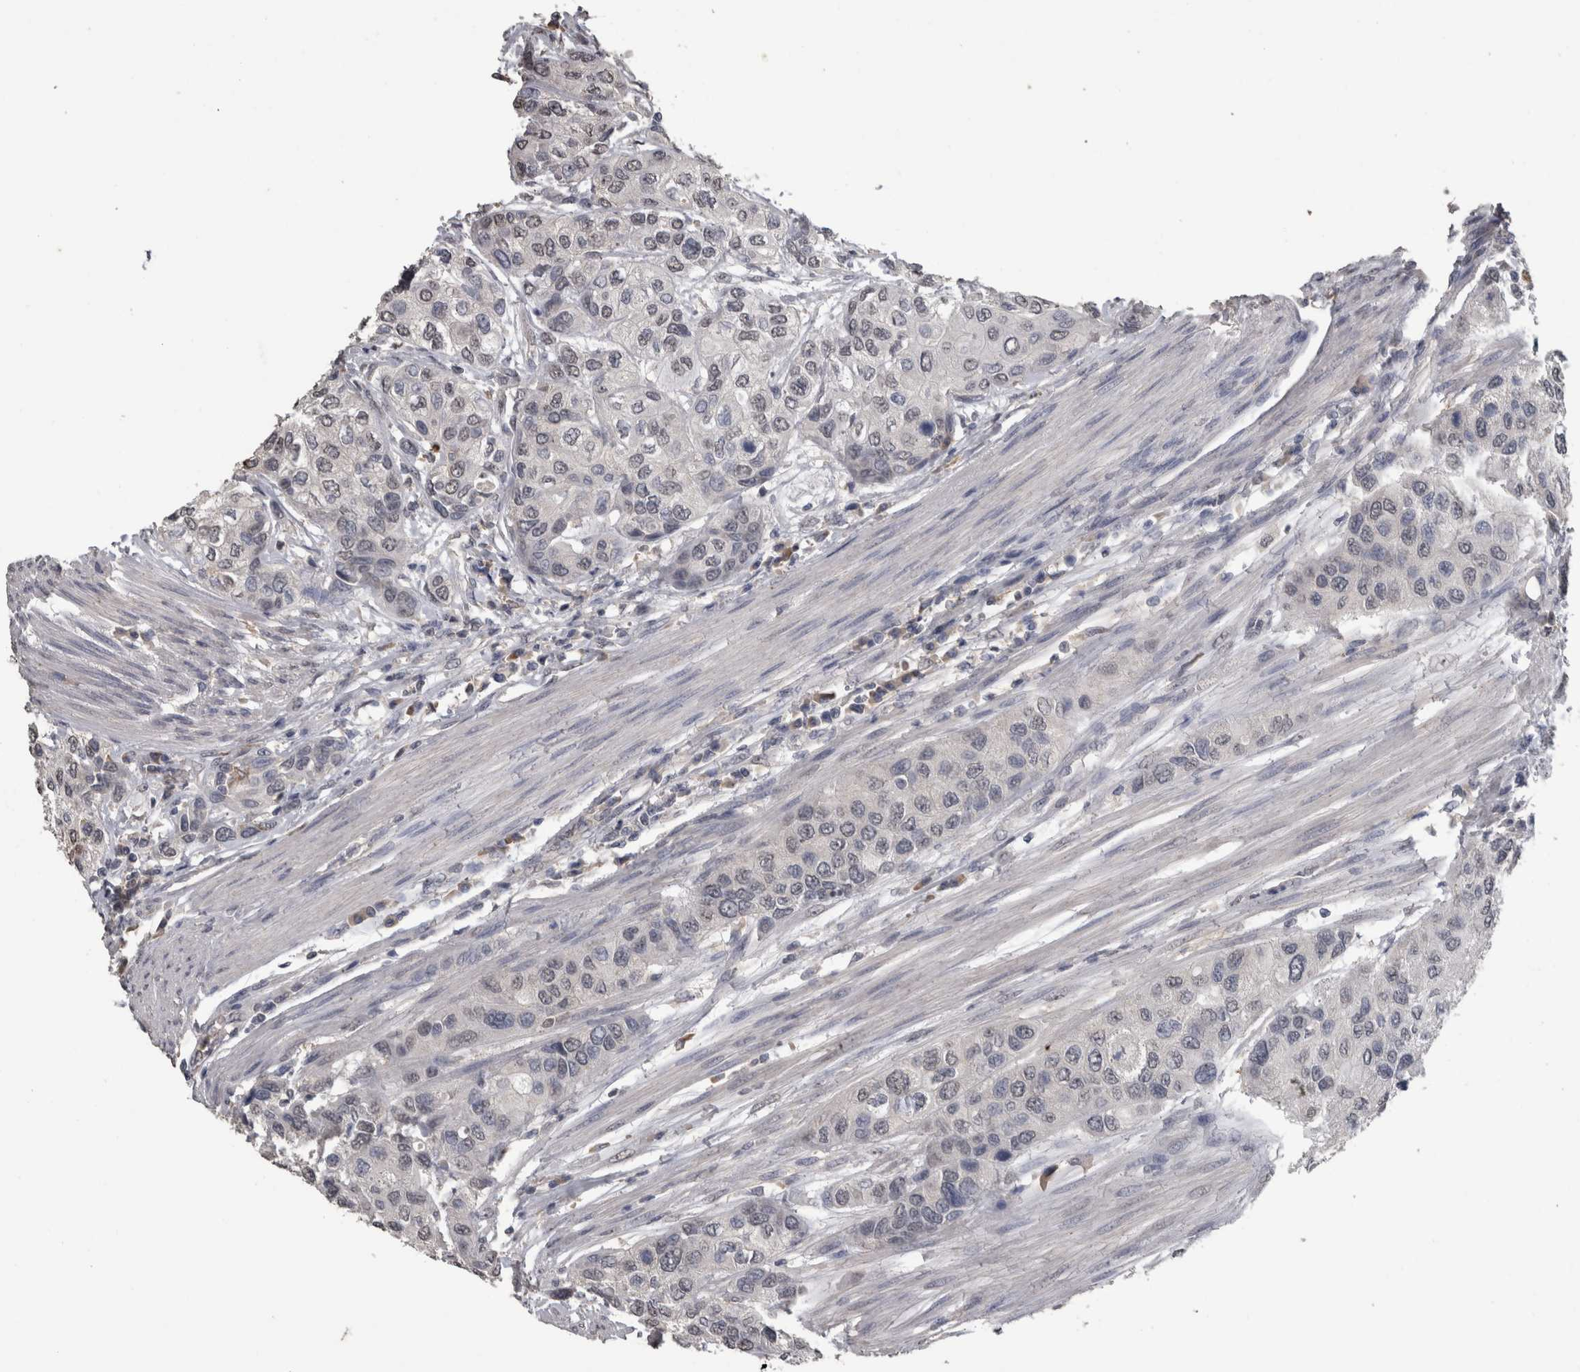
{"staining": {"intensity": "negative", "quantity": "none", "location": "none"}, "tissue": "urothelial cancer", "cell_type": "Tumor cells", "image_type": "cancer", "snomed": [{"axis": "morphology", "description": "Urothelial carcinoma, High grade"}, {"axis": "topography", "description": "Urinary bladder"}], "caption": "This is a photomicrograph of IHC staining of high-grade urothelial carcinoma, which shows no staining in tumor cells.", "gene": "PIK3AP1", "patient": {"sex": "female", "age": 56}}